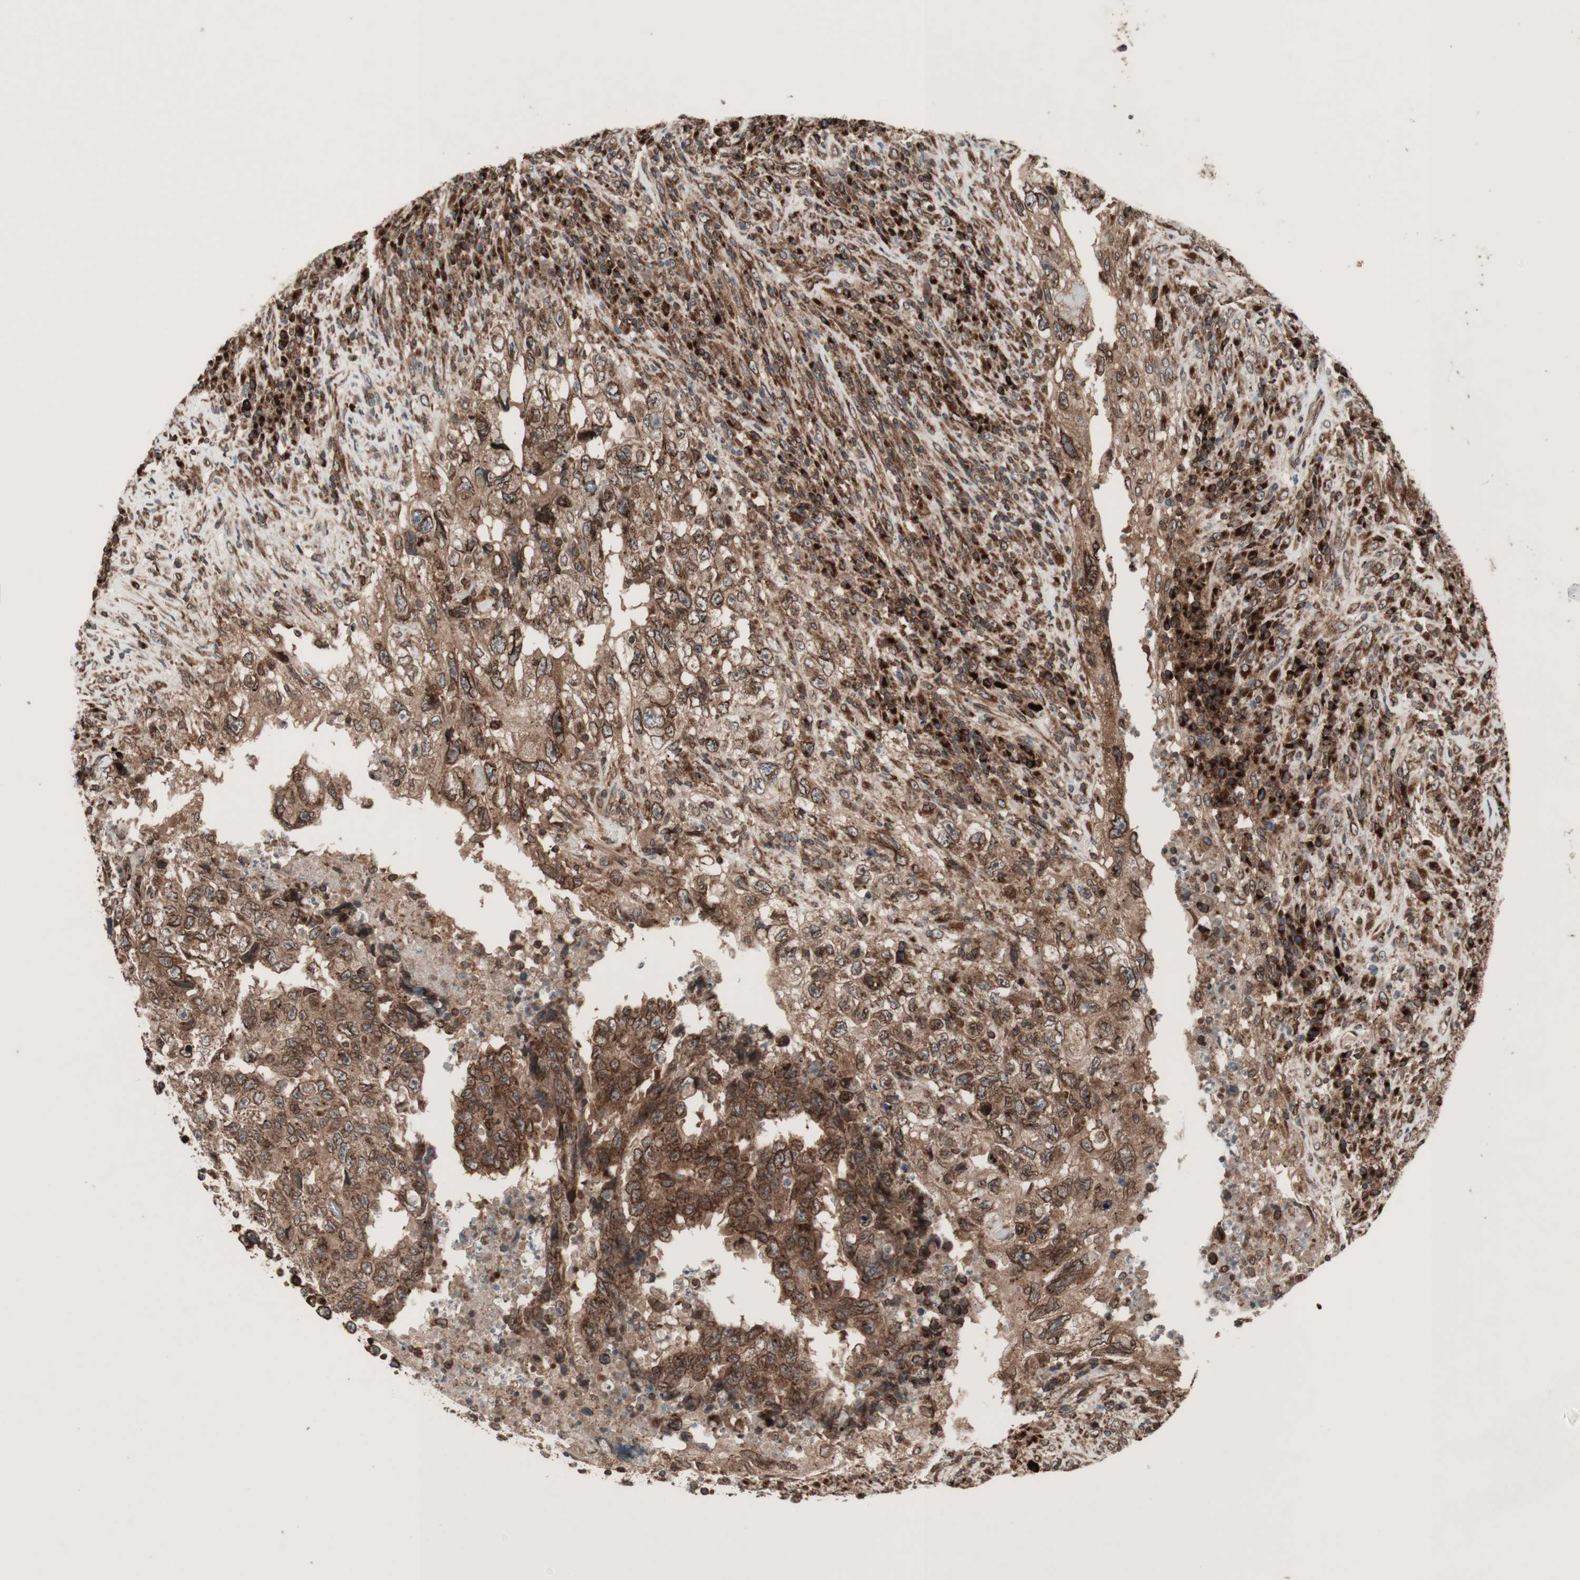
{"staining": {"intensity": "strong", "quantity": ">75%", "location": "cytoplasmic/membranous,nuclear"}, "tissue": "testis cancer", "cell_type": "Tumor cells", "image_type": "cancer", "snomed": [{"axis": "morphology", "description": "Necrosis, NOS"}, {"axis": "morphology", "description": "Carcinoma, Embryonal, NOS"}, {"axis": "topography", "description": "Testis"}], "caption": "Immunohistochemical staining of human testis cancer (embryonal carcinoma) exhibits high levels of strong cytoplasmic/membranous and nuclear protein expression in approximately >75% of tumor cells.", "gene": "NUP62", "patient": {"sex": "male", "age": 19}}